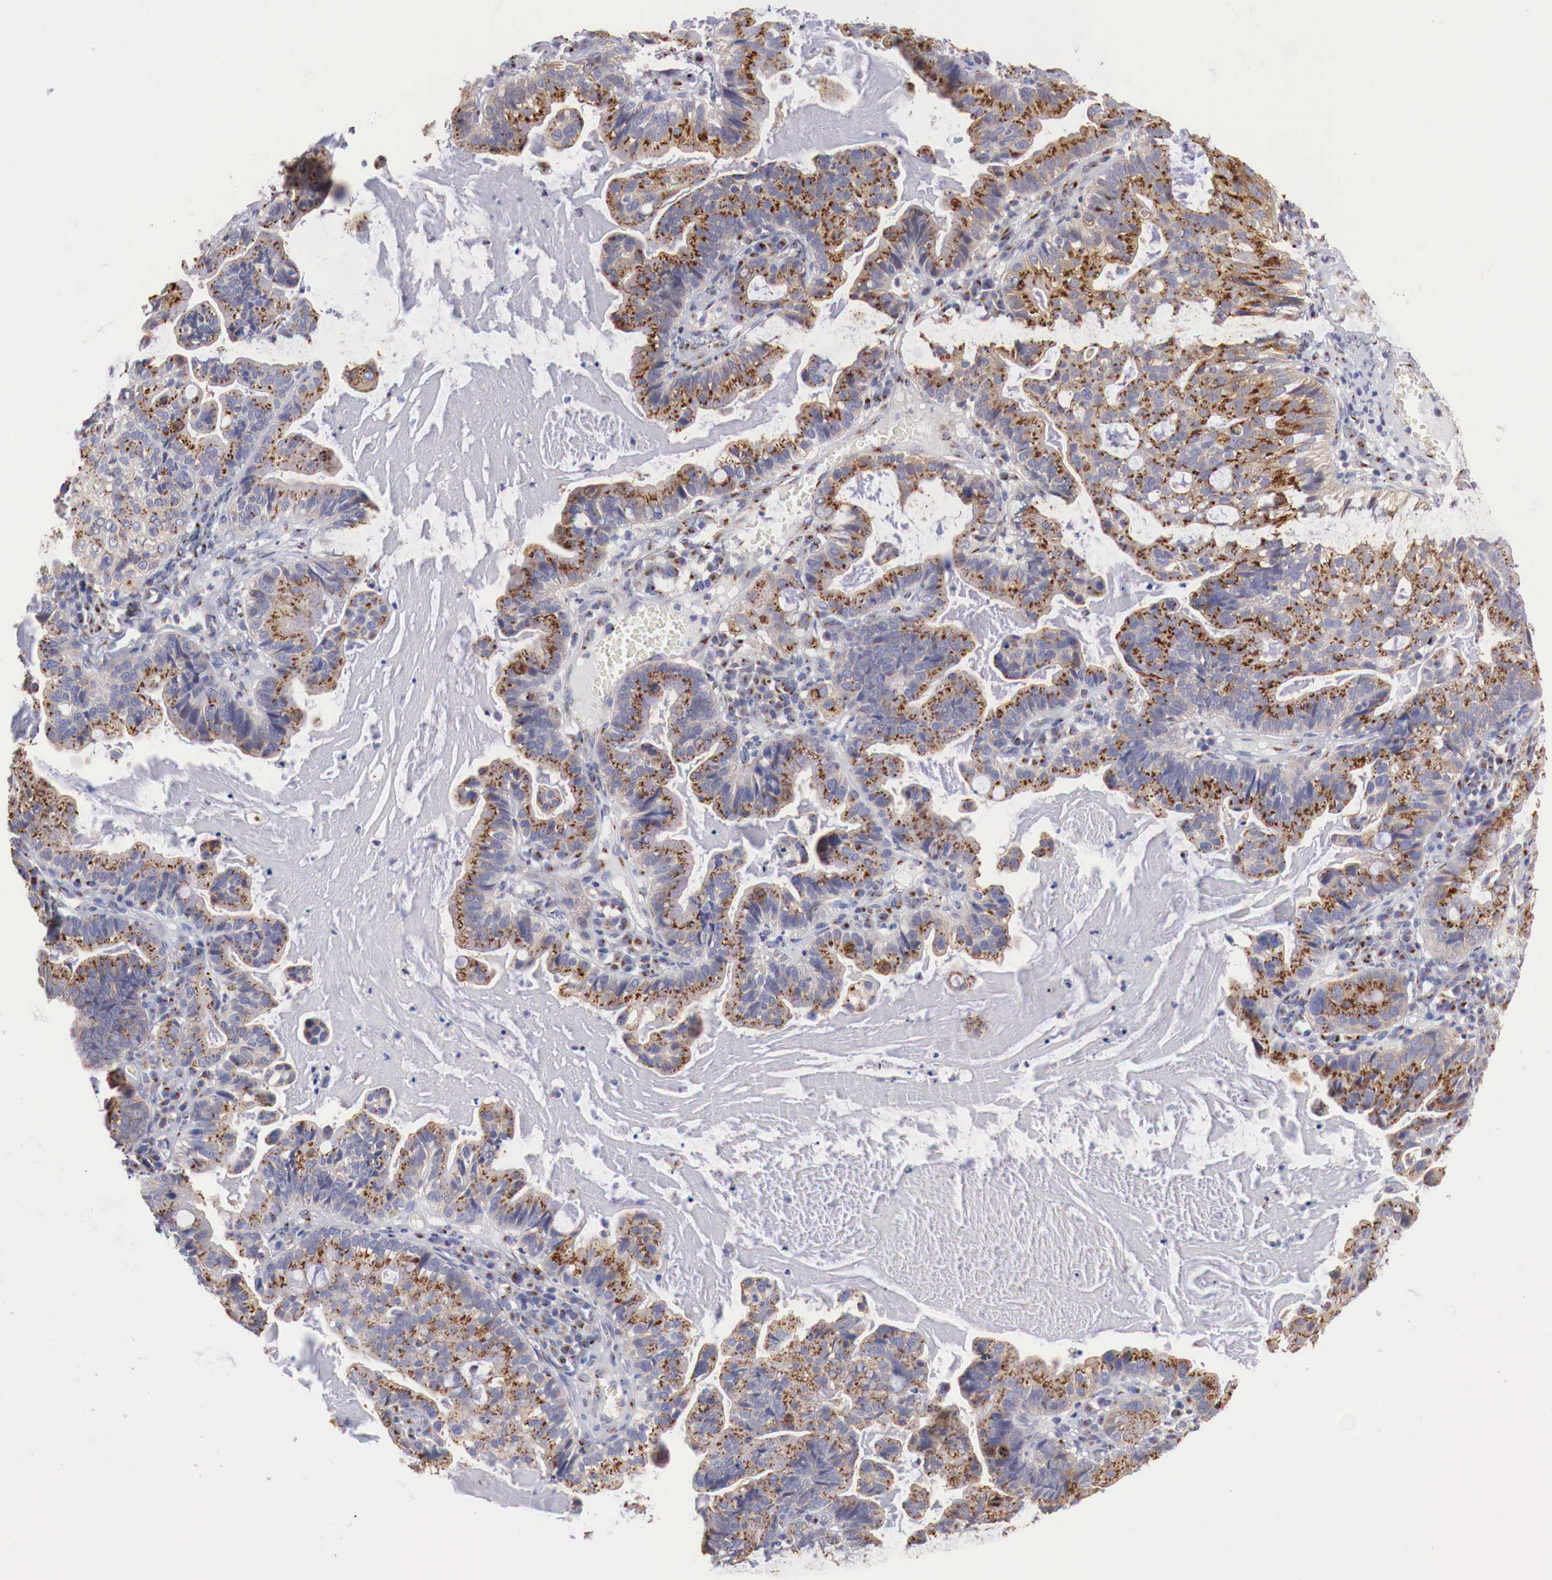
{"staining": {"intensity": "strong", "quantity": ">75%", "location": "cytoplasmic/membranous"}, "tissue": "cervical cancer", "cell_type": "Tumor cells", "image_type": "cancer", "snomed": [{"axis": "morphology", "description": "Adenocarcinoma, NOS"}, {"axis": "topography", "description": "Cervix"}], "caption": "This image shows cervical adenocarcinoma stained with immunohistochemistry (IHC) to label a protein in brown. The cytoplasmic/membranous of tumor cells show strong positivity for the protein. Nuclei are counter-stained blue.", "gene": "SYAP1", "patient": {"sex": "female", "age": 41}}